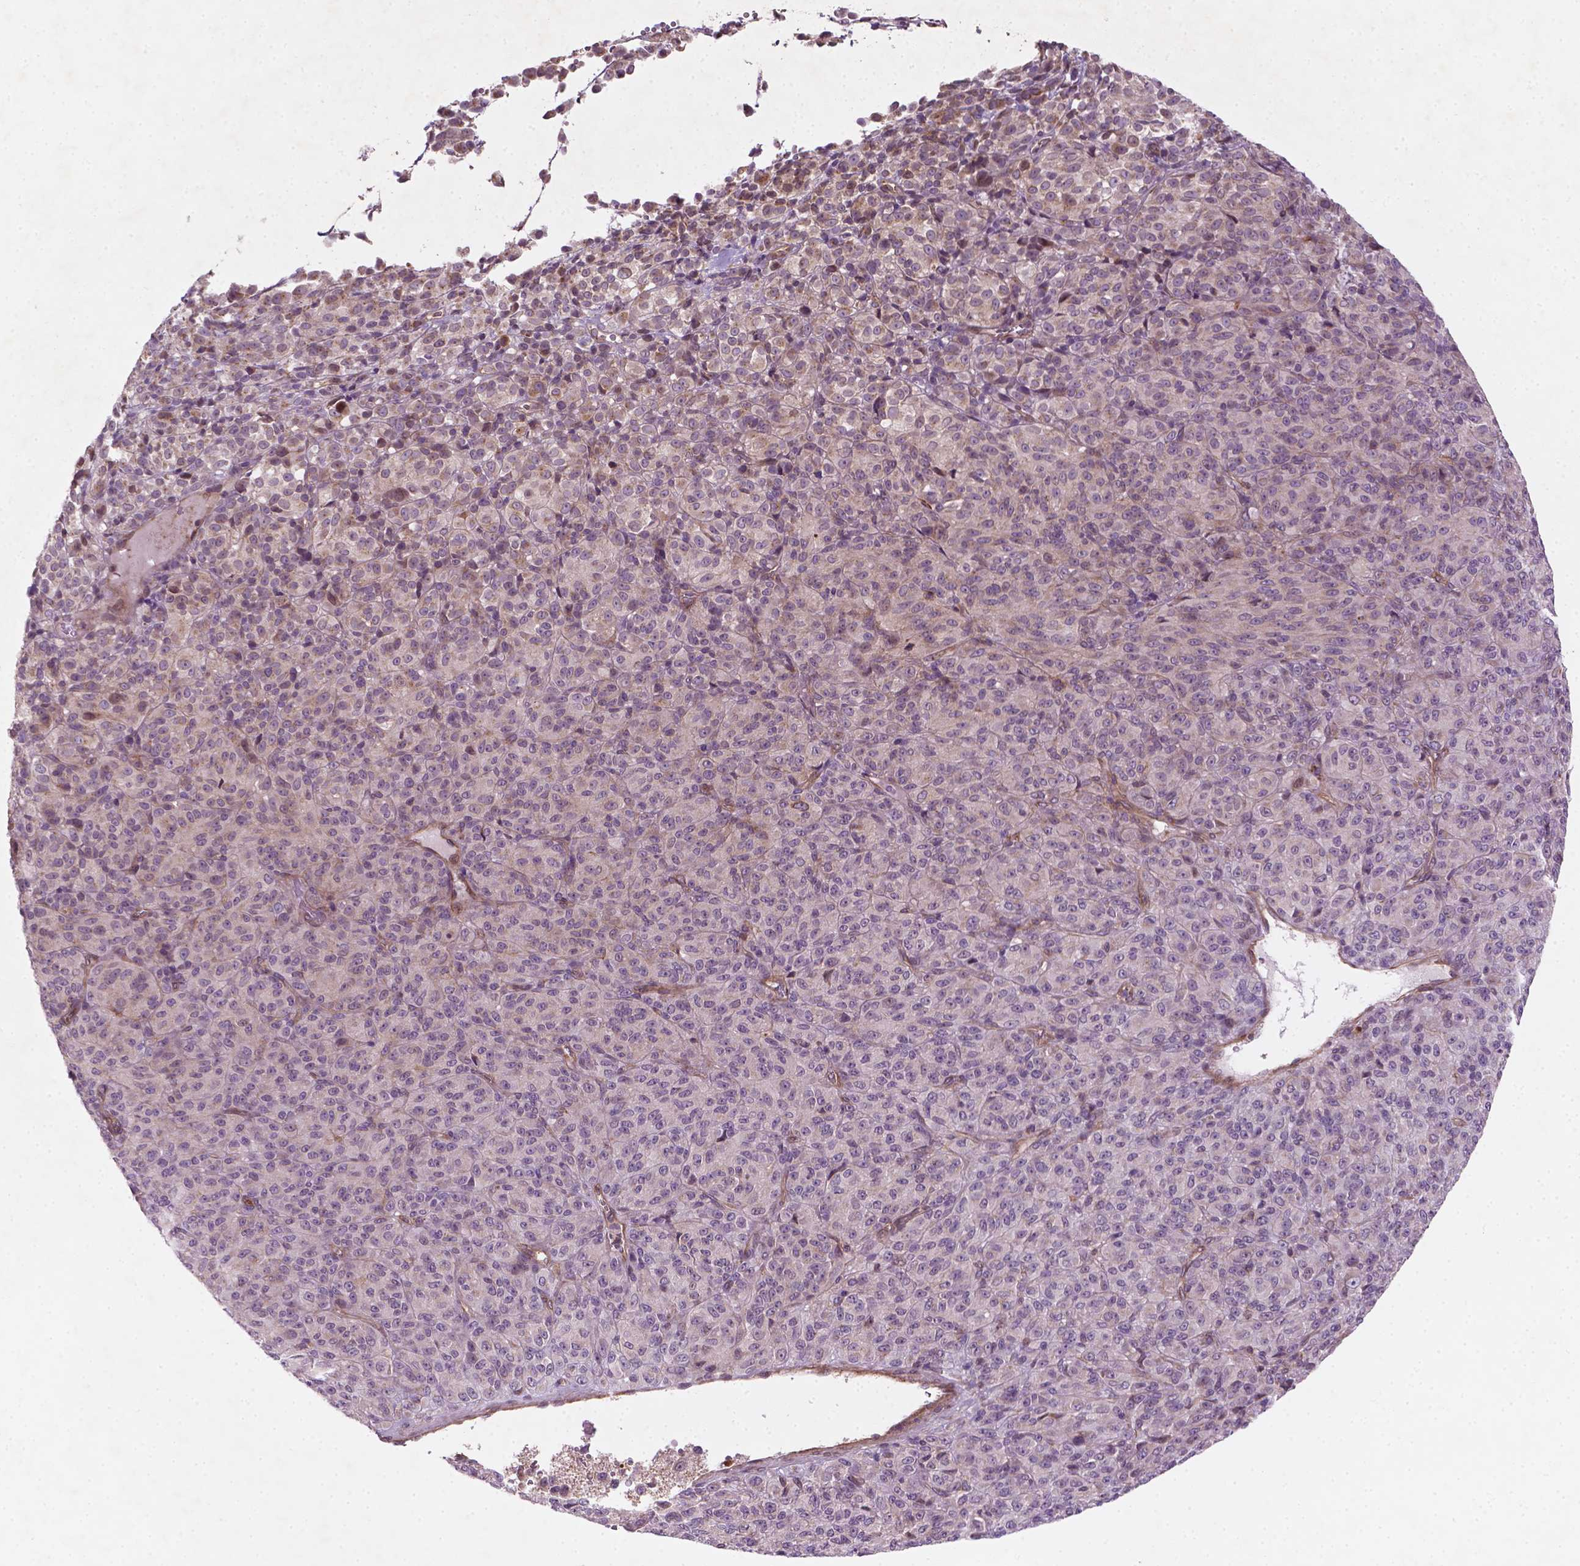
{"staining": {"intensity": "negative", "quantity": "none", "location": "none"}, "tissue": "melanoma", "cell_type": "Tumor cells", "image_type": "cancer", "snomed": [{"axis": "morphology", "description": "Malignant melanoma, Metastatic site"}, {"axis": "topography", "description": "Brain"}], "caption": "DAB (3,3'-diaminobenzidine) immunohistochemical staining of melanoma exhibits no significant expression in tumor cells.", "gene": "TCHP", "patient": {"sex": "female", "age": 56}}